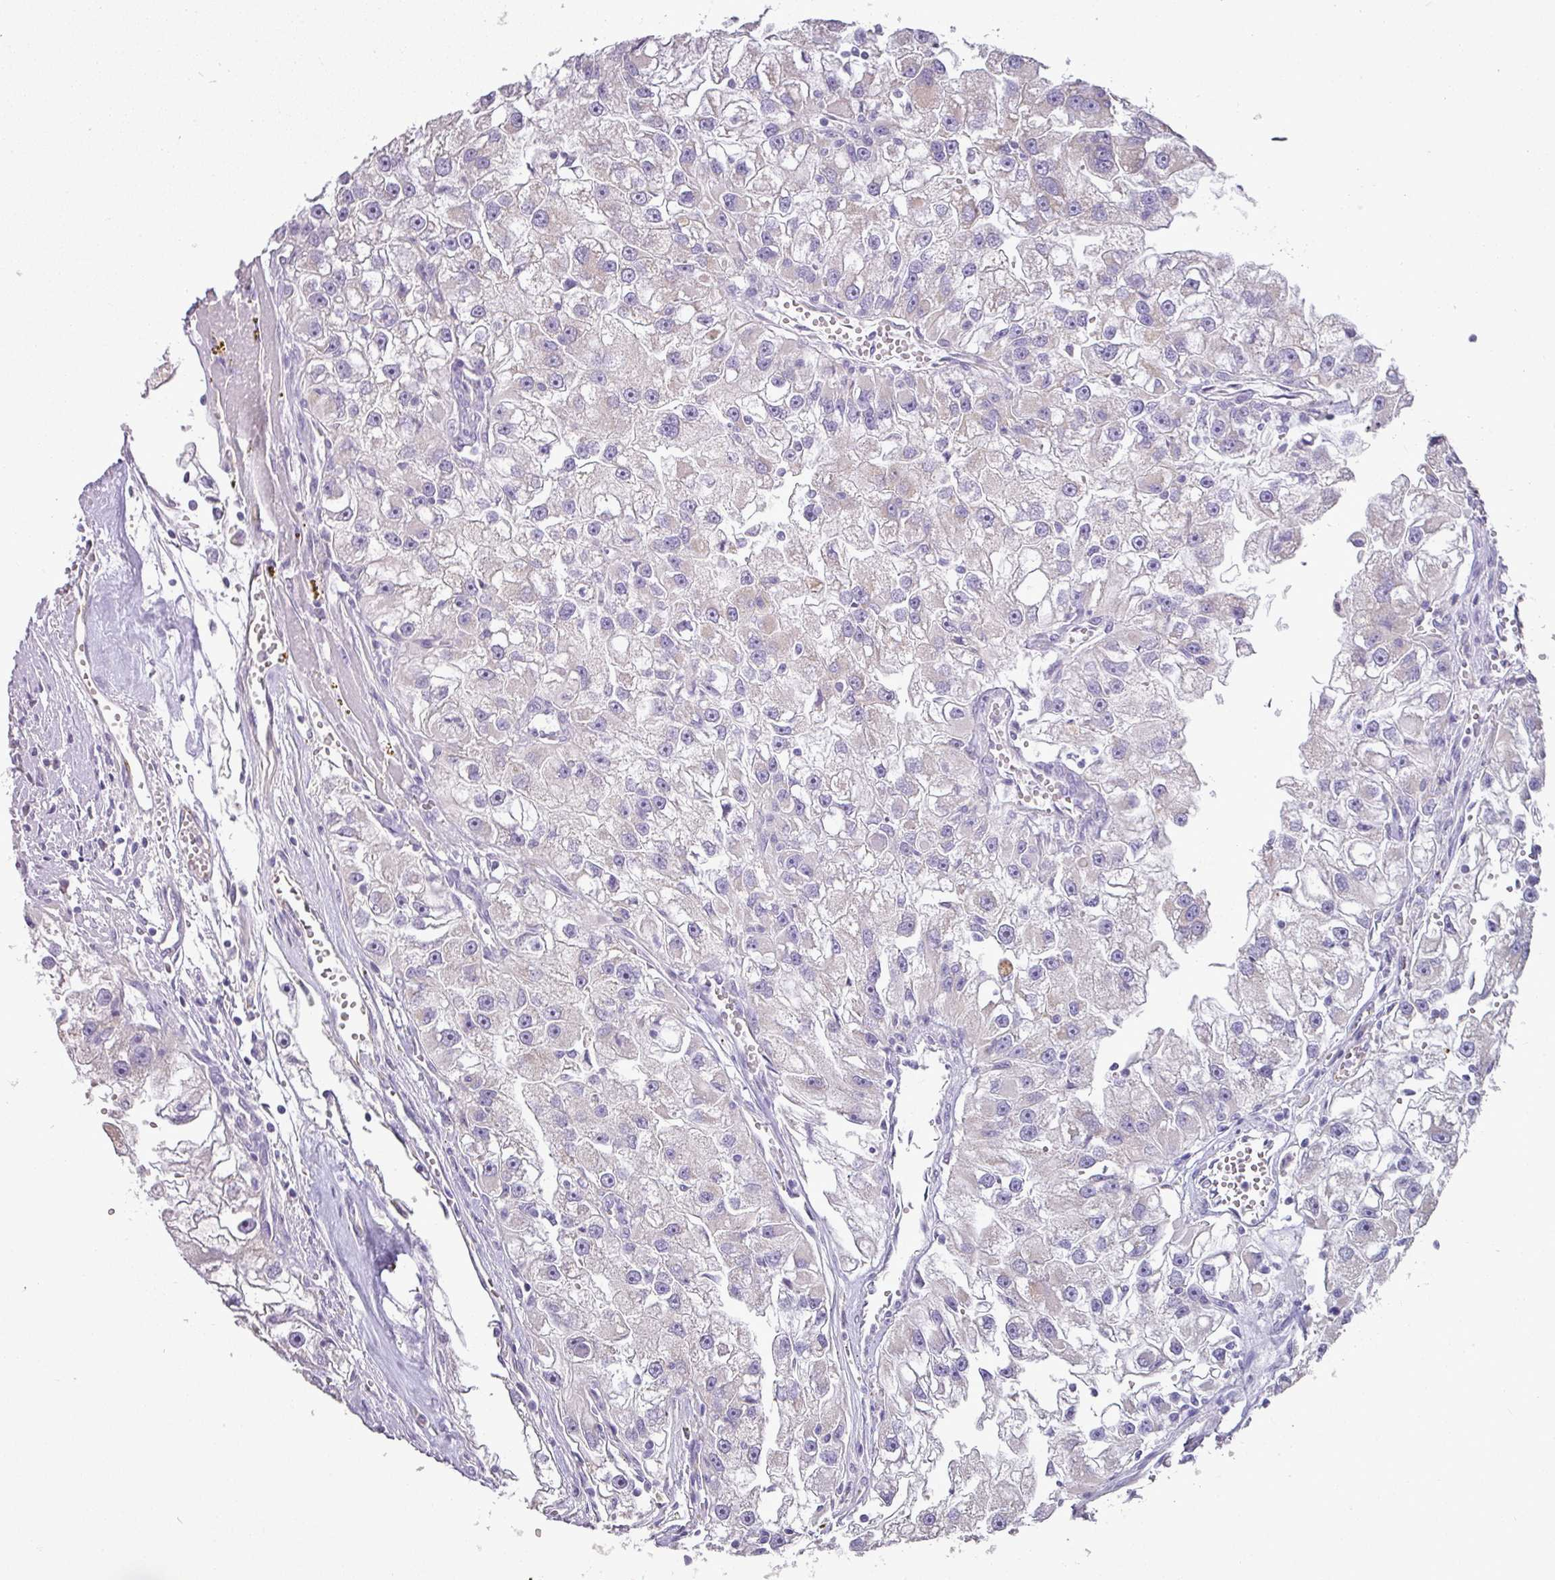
{"staining": {"intensity": "negative", "quantity": "none", "location": "none"}, "tissue": "renal cancer", "cell_type": "Tumor cells", "image_type": "cancer", "snomed": [{"axis": "morphology", "description": "Adenocarcinoma, NOS"}, {"axis": "topography", "description": "Kidney"}], "caption": "DAB immunohistochemical staining of adenocarcinoma (renal) shows no significant positivity in tumor cells.", "gene": "BRINP2", "patient": {"sex": "male", "age": 63}}